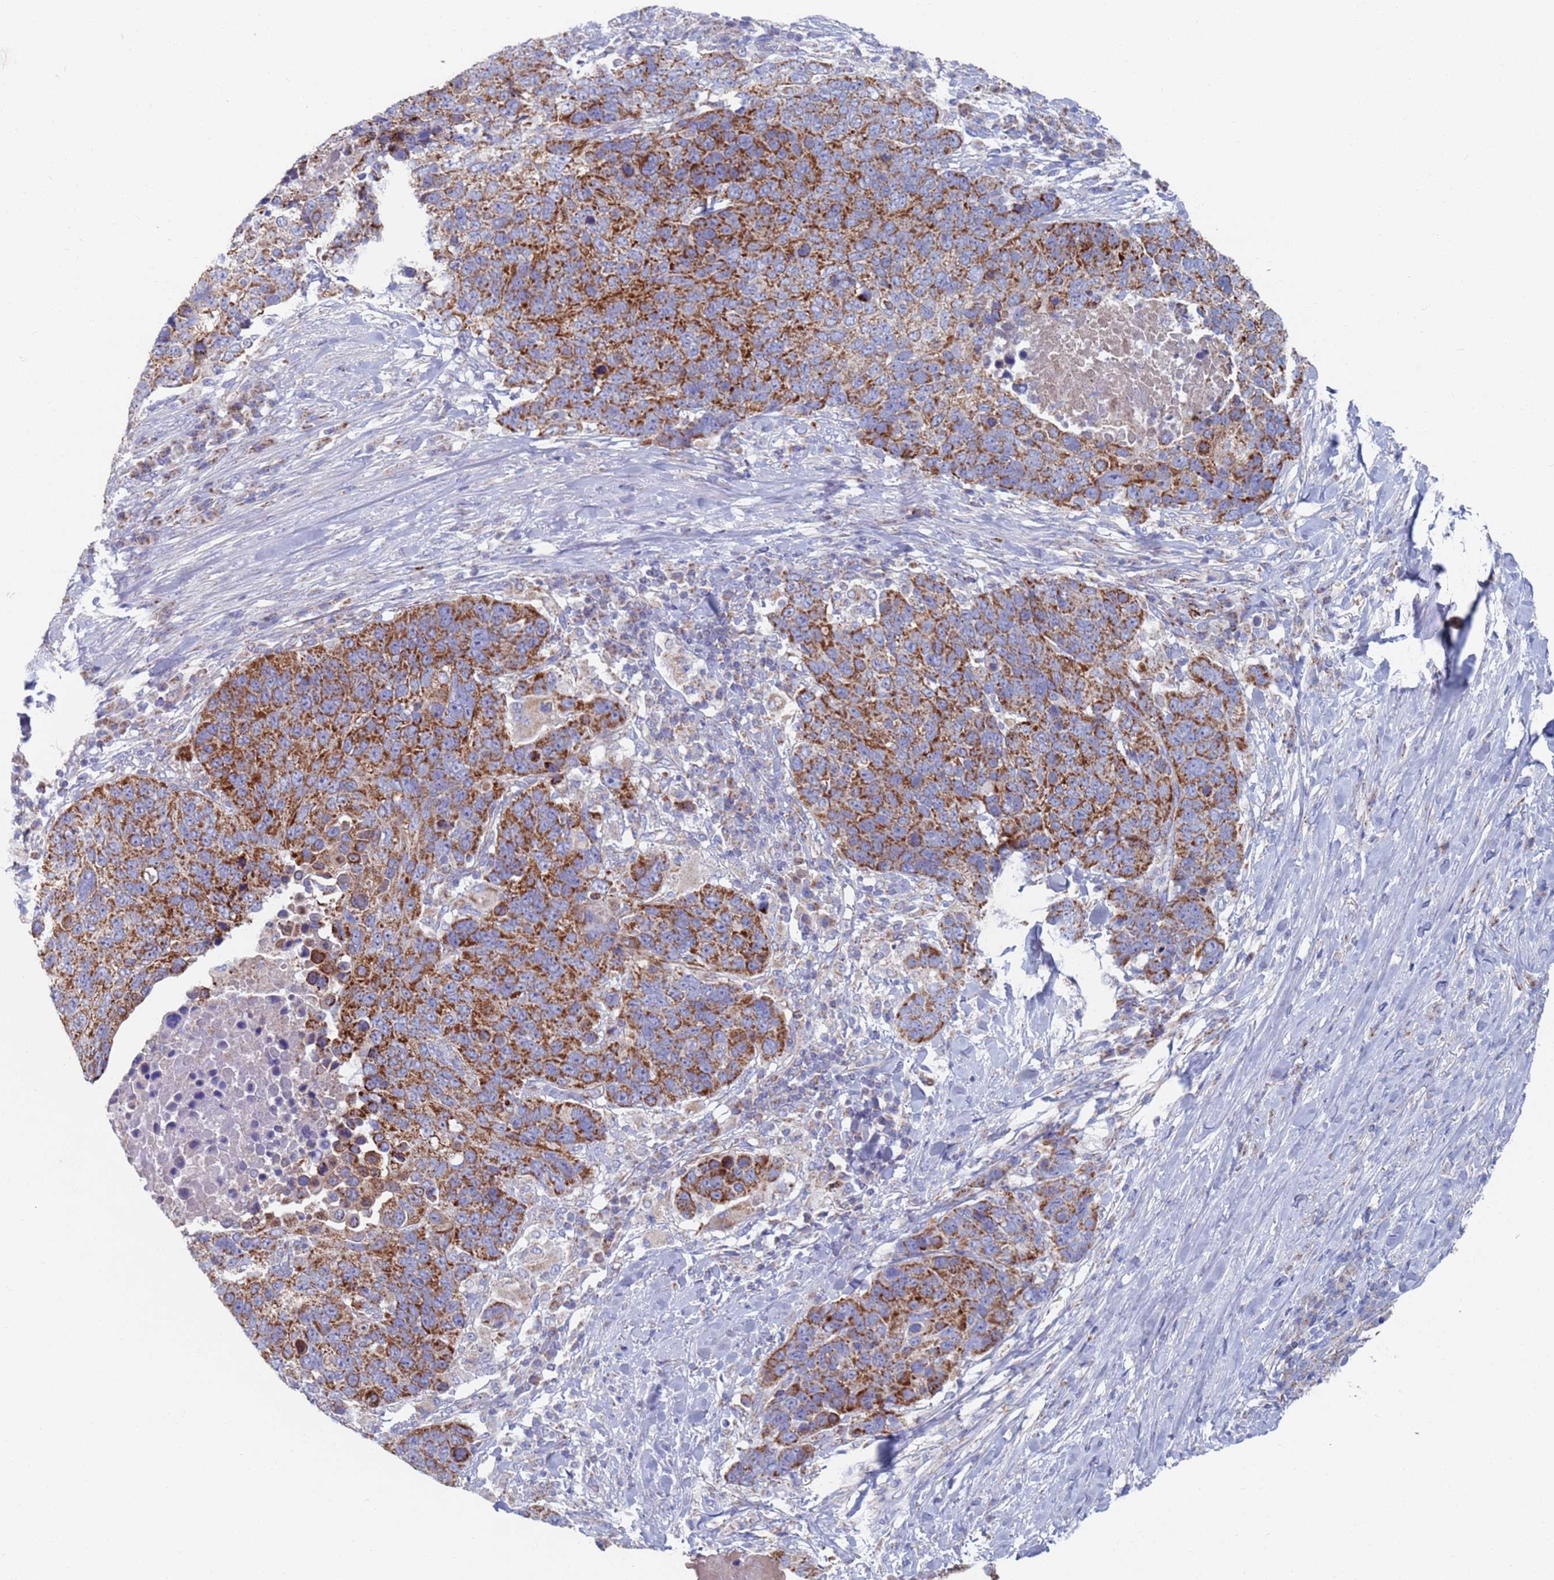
{"staining": {"intensity": "strong", "quantity": ">75%", "location": "cytoplasmic/membranous"}, "tissue": "lung cancer", "cell_type": "Tumor cells", "image_type": "cancer", "snomed": [{"axis": "morphology", "description": "Normal tissue, NOS"}, {"axis": "morphology", "description": "Squamous cell carcinoma, NOS"}, {"axis": "topography", "description": "Lymph node"}, {"axis": "topography", "description": "Lung"}], "caption": "Strong cytoplasmic/membranous positivity for a protein is identified in about >75% of tumor cells of lung squamous cell carcinoma using immunohistochemistry (IHC).", "gene": "MRPL22", "patient": {"sex": "male", "age": 66}}